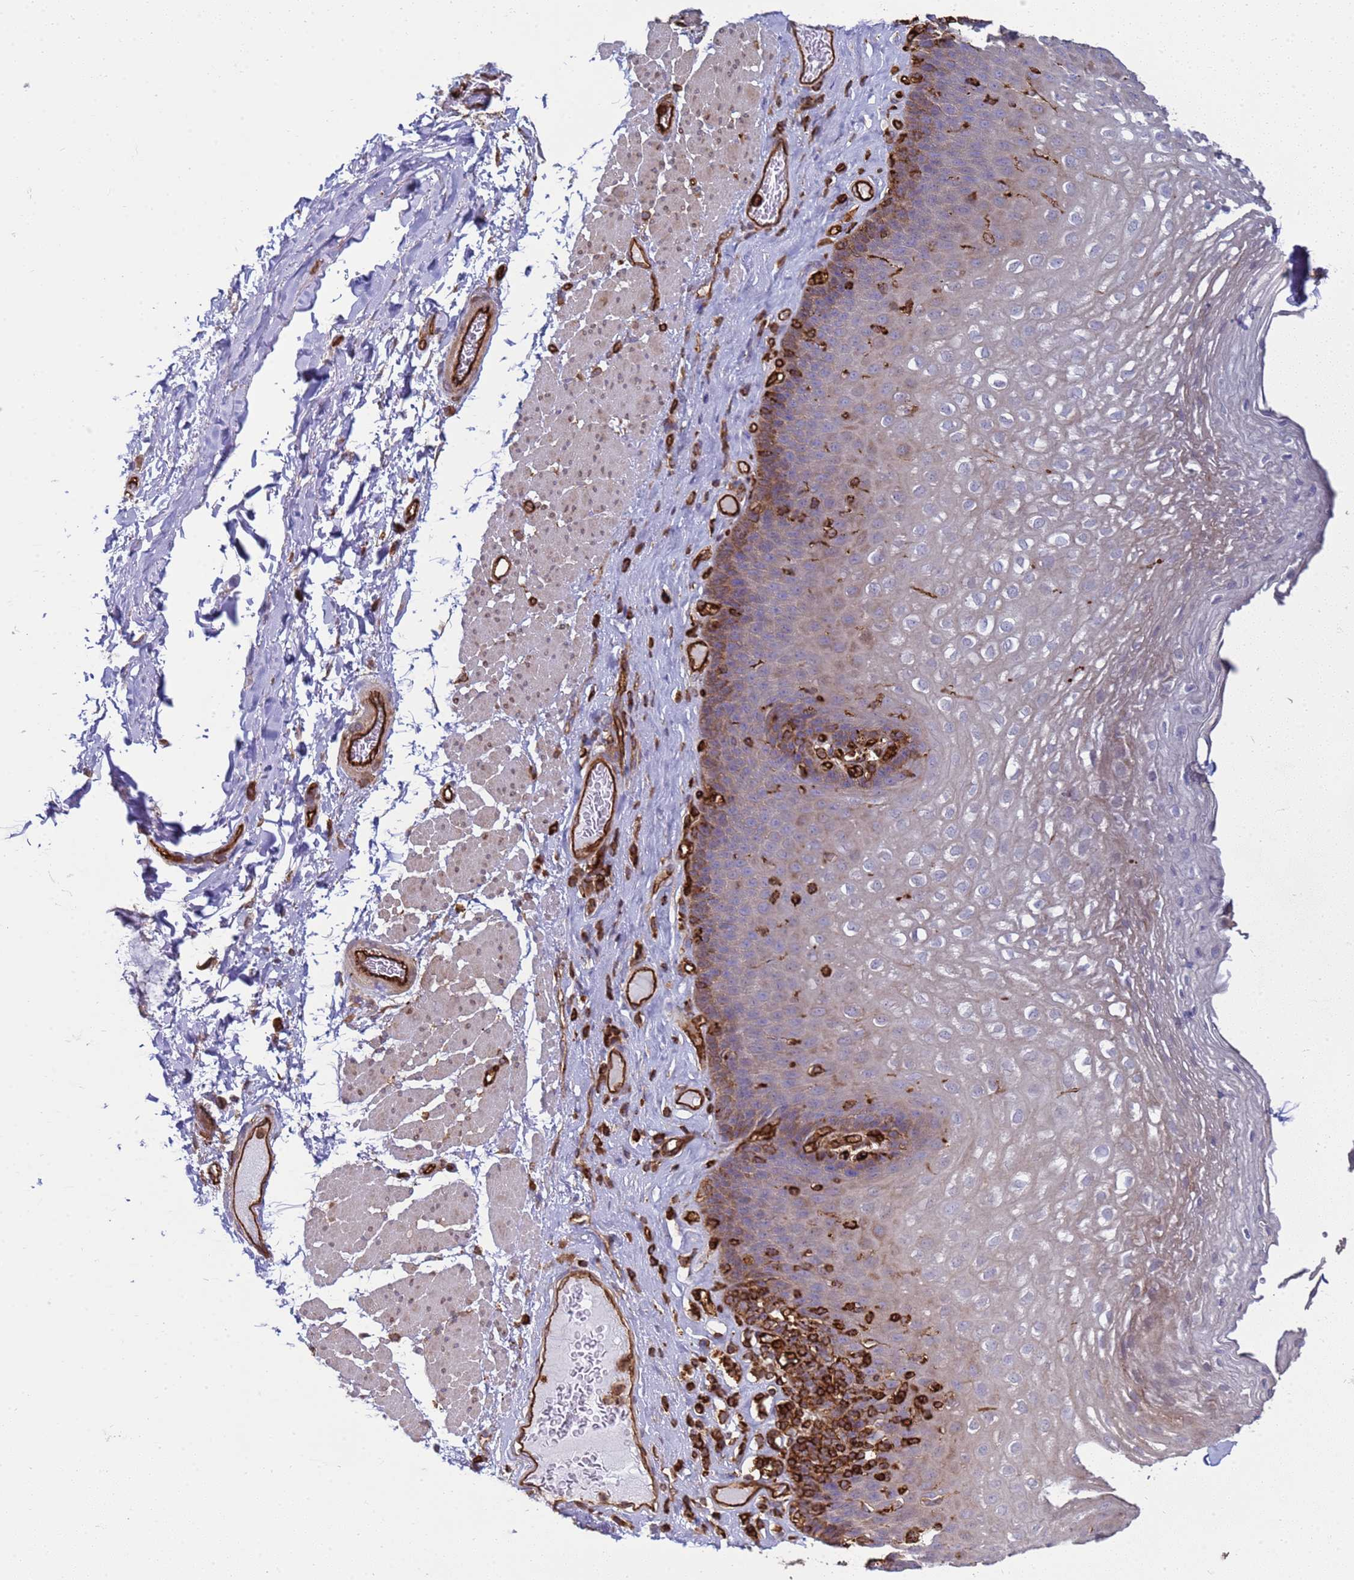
{"staining": {"intensity": "weak", "quantity": "<25%", "location": "cytoplasmic/membranous"}, "tissue": "esophagus", "cell_type": "Squamous epithelial cells", "image_type": "normal", "snomed": [{"axis": "morphology", "description": "Normal tissue, NOS"}, {"axis": "topography", "description": "Esophagus"}], "caption": "Histopathology image shows no significant protein expression in squamous epithelial cells of unremarkable esophagus.", "gene": "ZBTB8OS", "patient": {"sex": "female", "age": 66}}